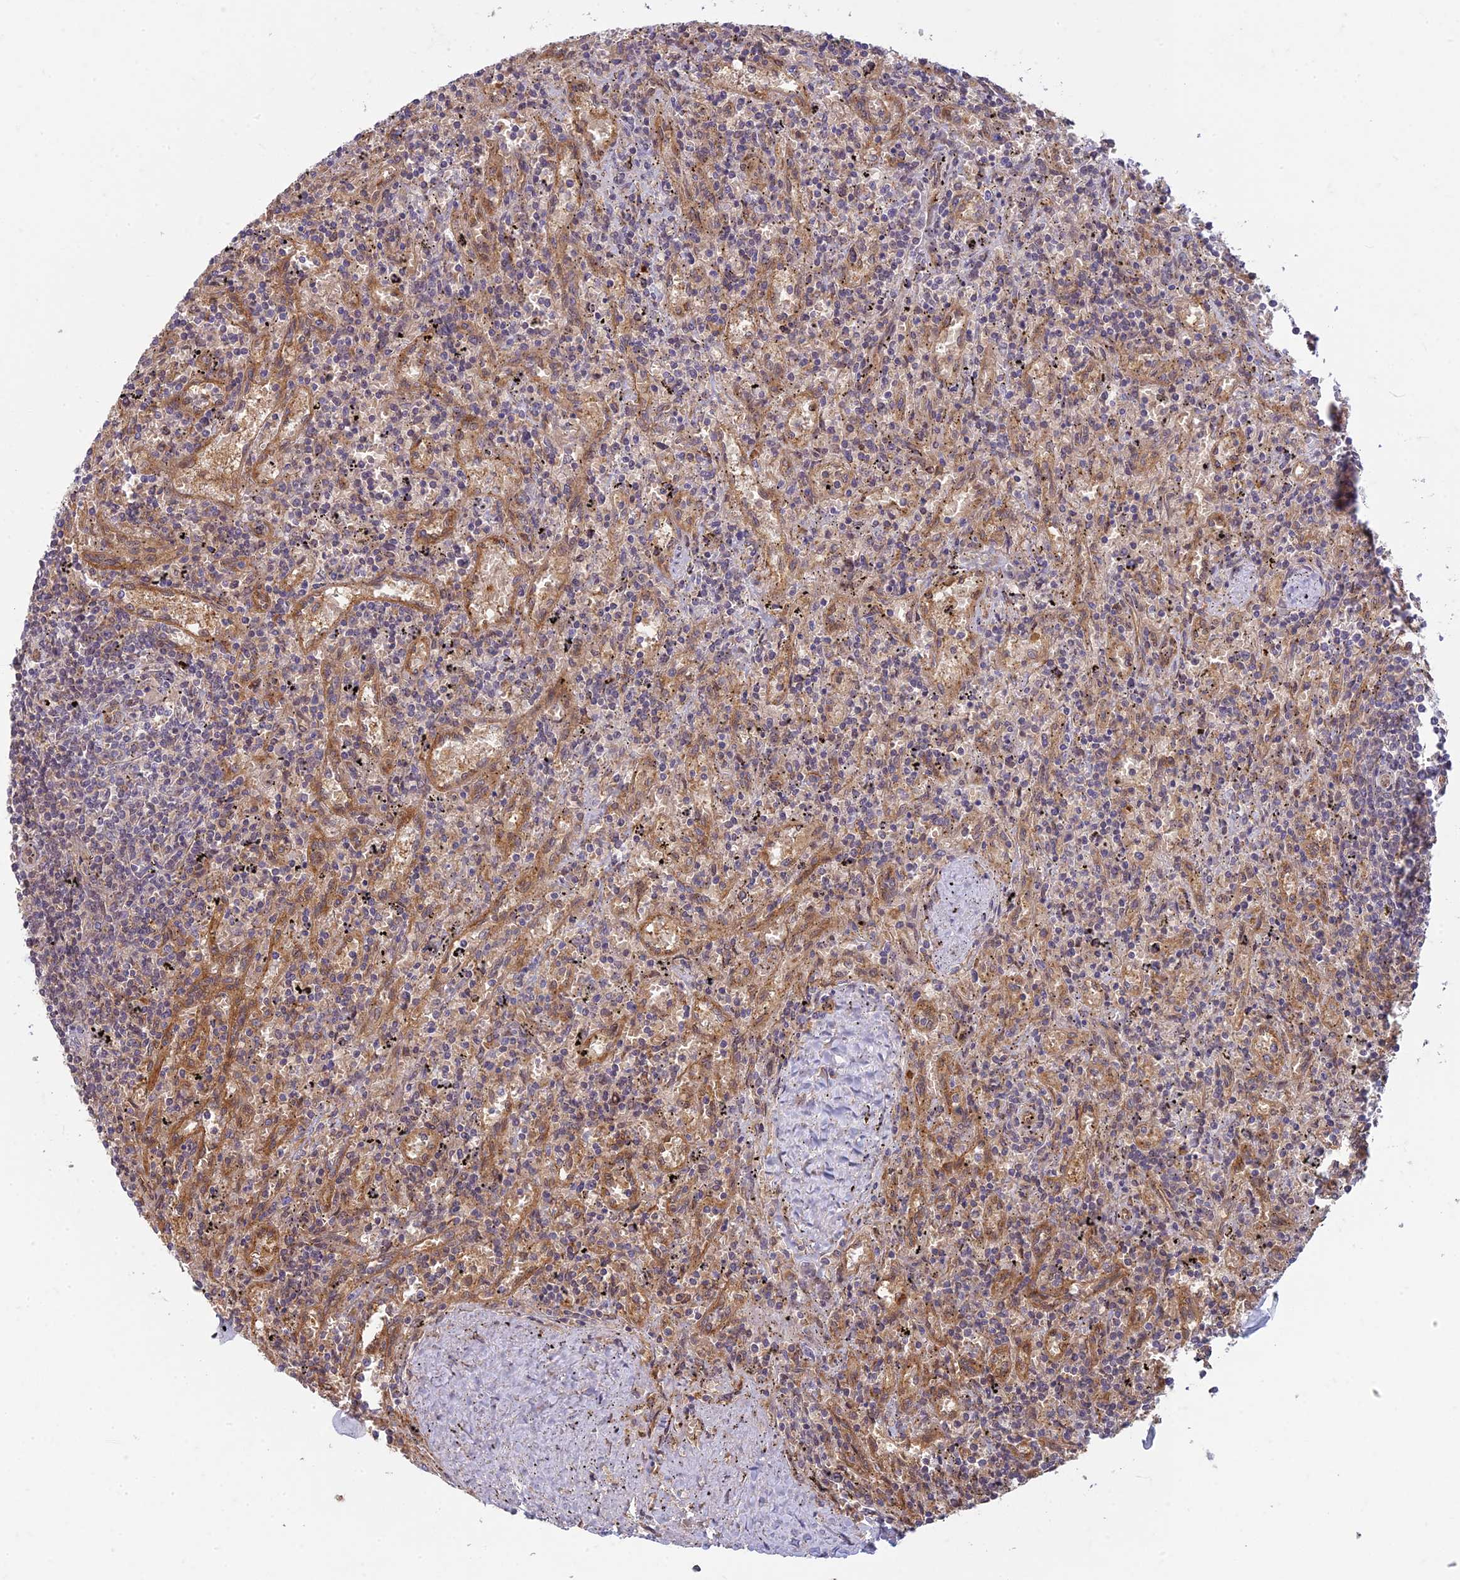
{"staining": {"intensity": "negative", "quantity": "none", "location": "none"}, "tissue": "lymphoma", "cell_type": "Tumor cells", "image_type": "cancer", "snomed": [{"axis": "morphology", "description": "Malignant lymphoma, non-Hodgkin's type, Low grade"}, {"axis": "topography", "description": "Spleen"}], "caption": "This is an immunohistochemistry photomicrograph of human low-grade malignant lymphoma, non-Hodgkin's type. There is no staining in tumor cells.", "gene": "TCF25", "patient": {"sex": "male", "age": 76}}